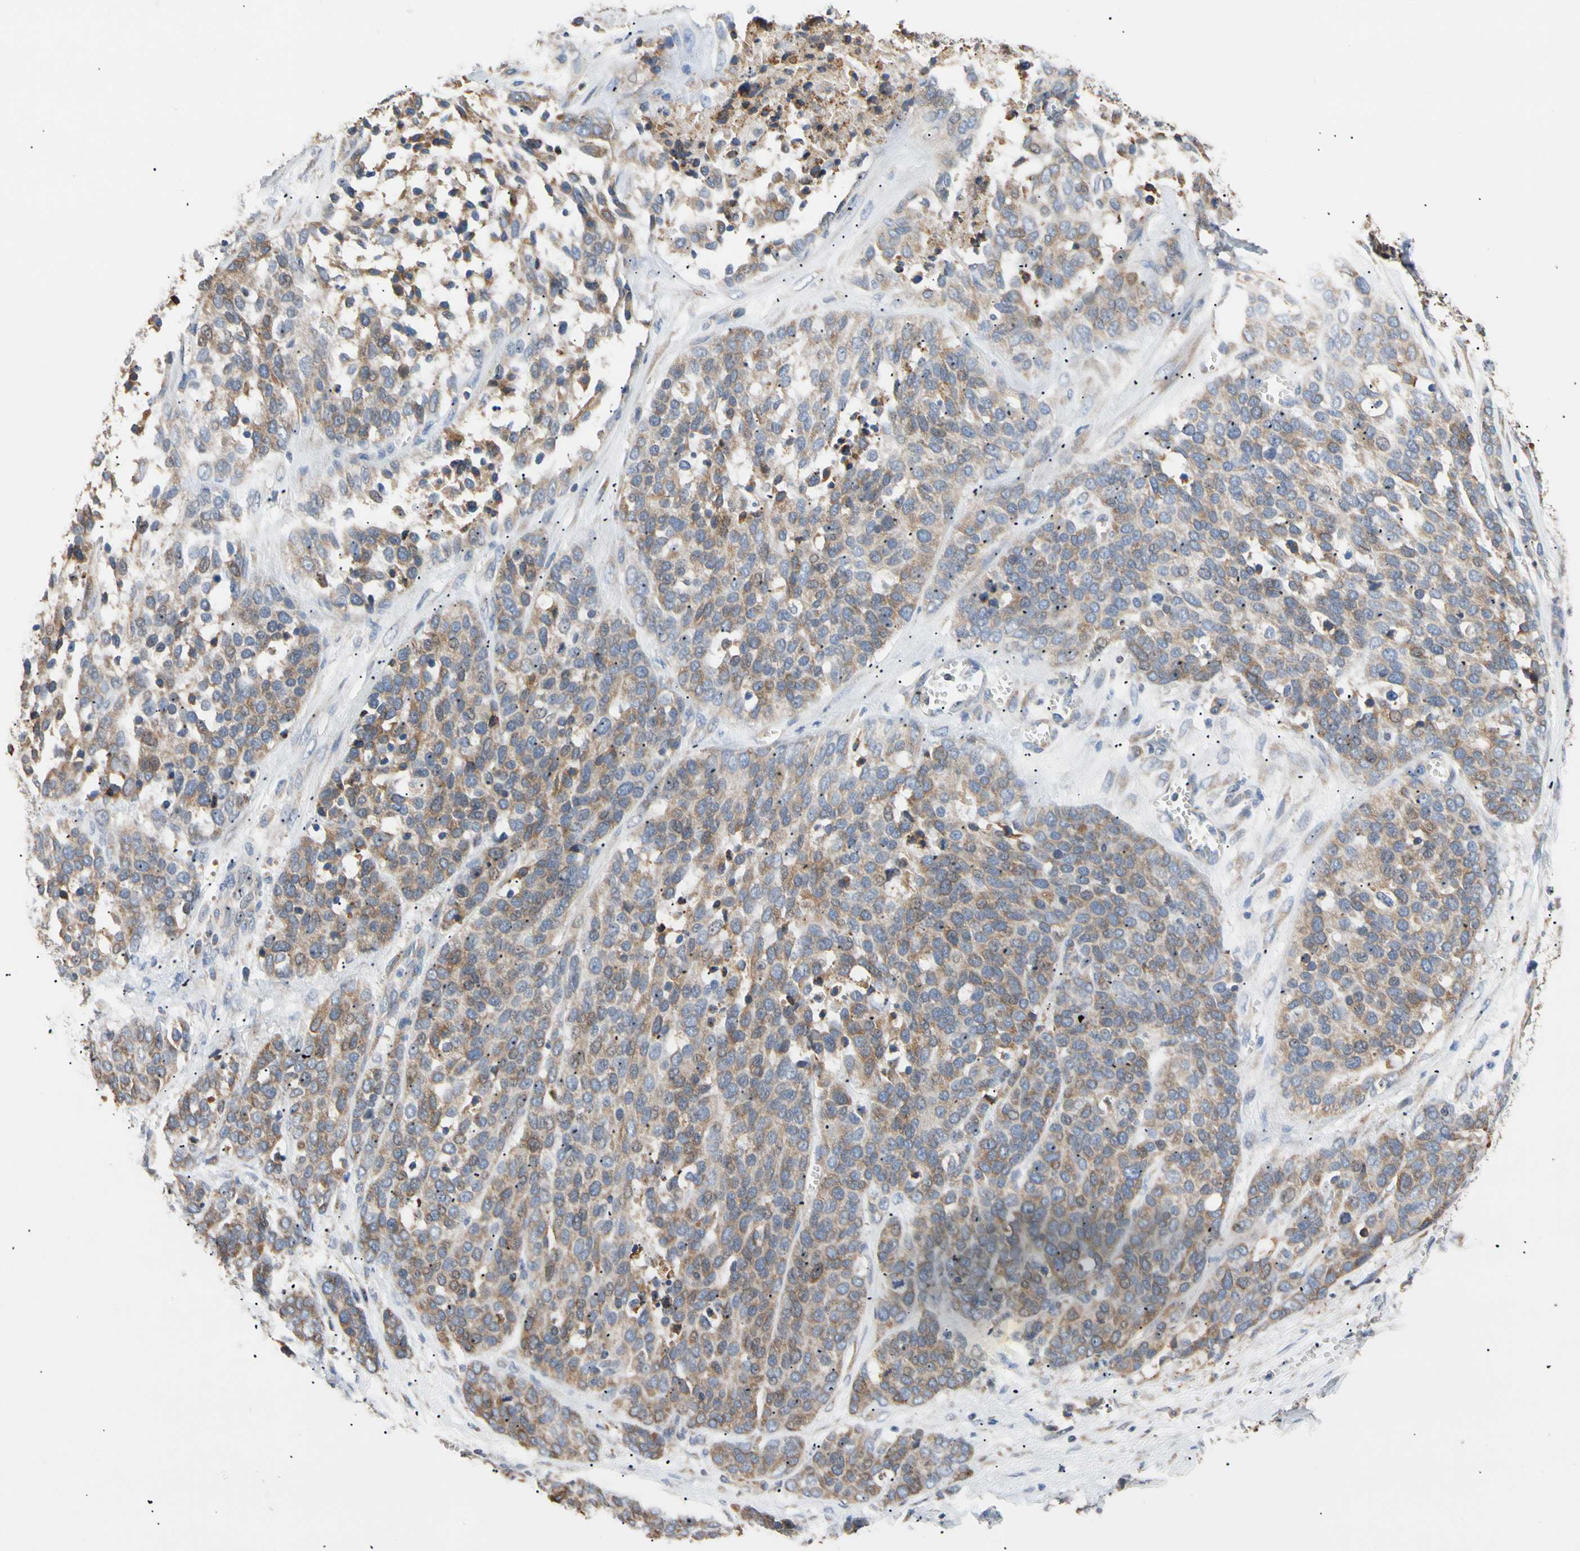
{"staining": {"intensity": "weak", "quantity": ">75%", "location": "cytoplasmic/membranous"}, "tissue": "ovarian cancer", "cell_type": "Tumor cells", "image_type": "cancer", "snomed": [{"axis": "morphology", "description": "Cystadenocarcinoma, serous, NOS"}, {"axis": "topography", "description": "Ovary"}], "caption": "Ovarian serous cystadenocarcinoma stained for a protein (brown) demonstrates weak cytoplasmic/membranous positive staining in approximately >75% of tumor cells.", "gene": "PLGRKT", "patient": {"sex": "female", "age": 44}}